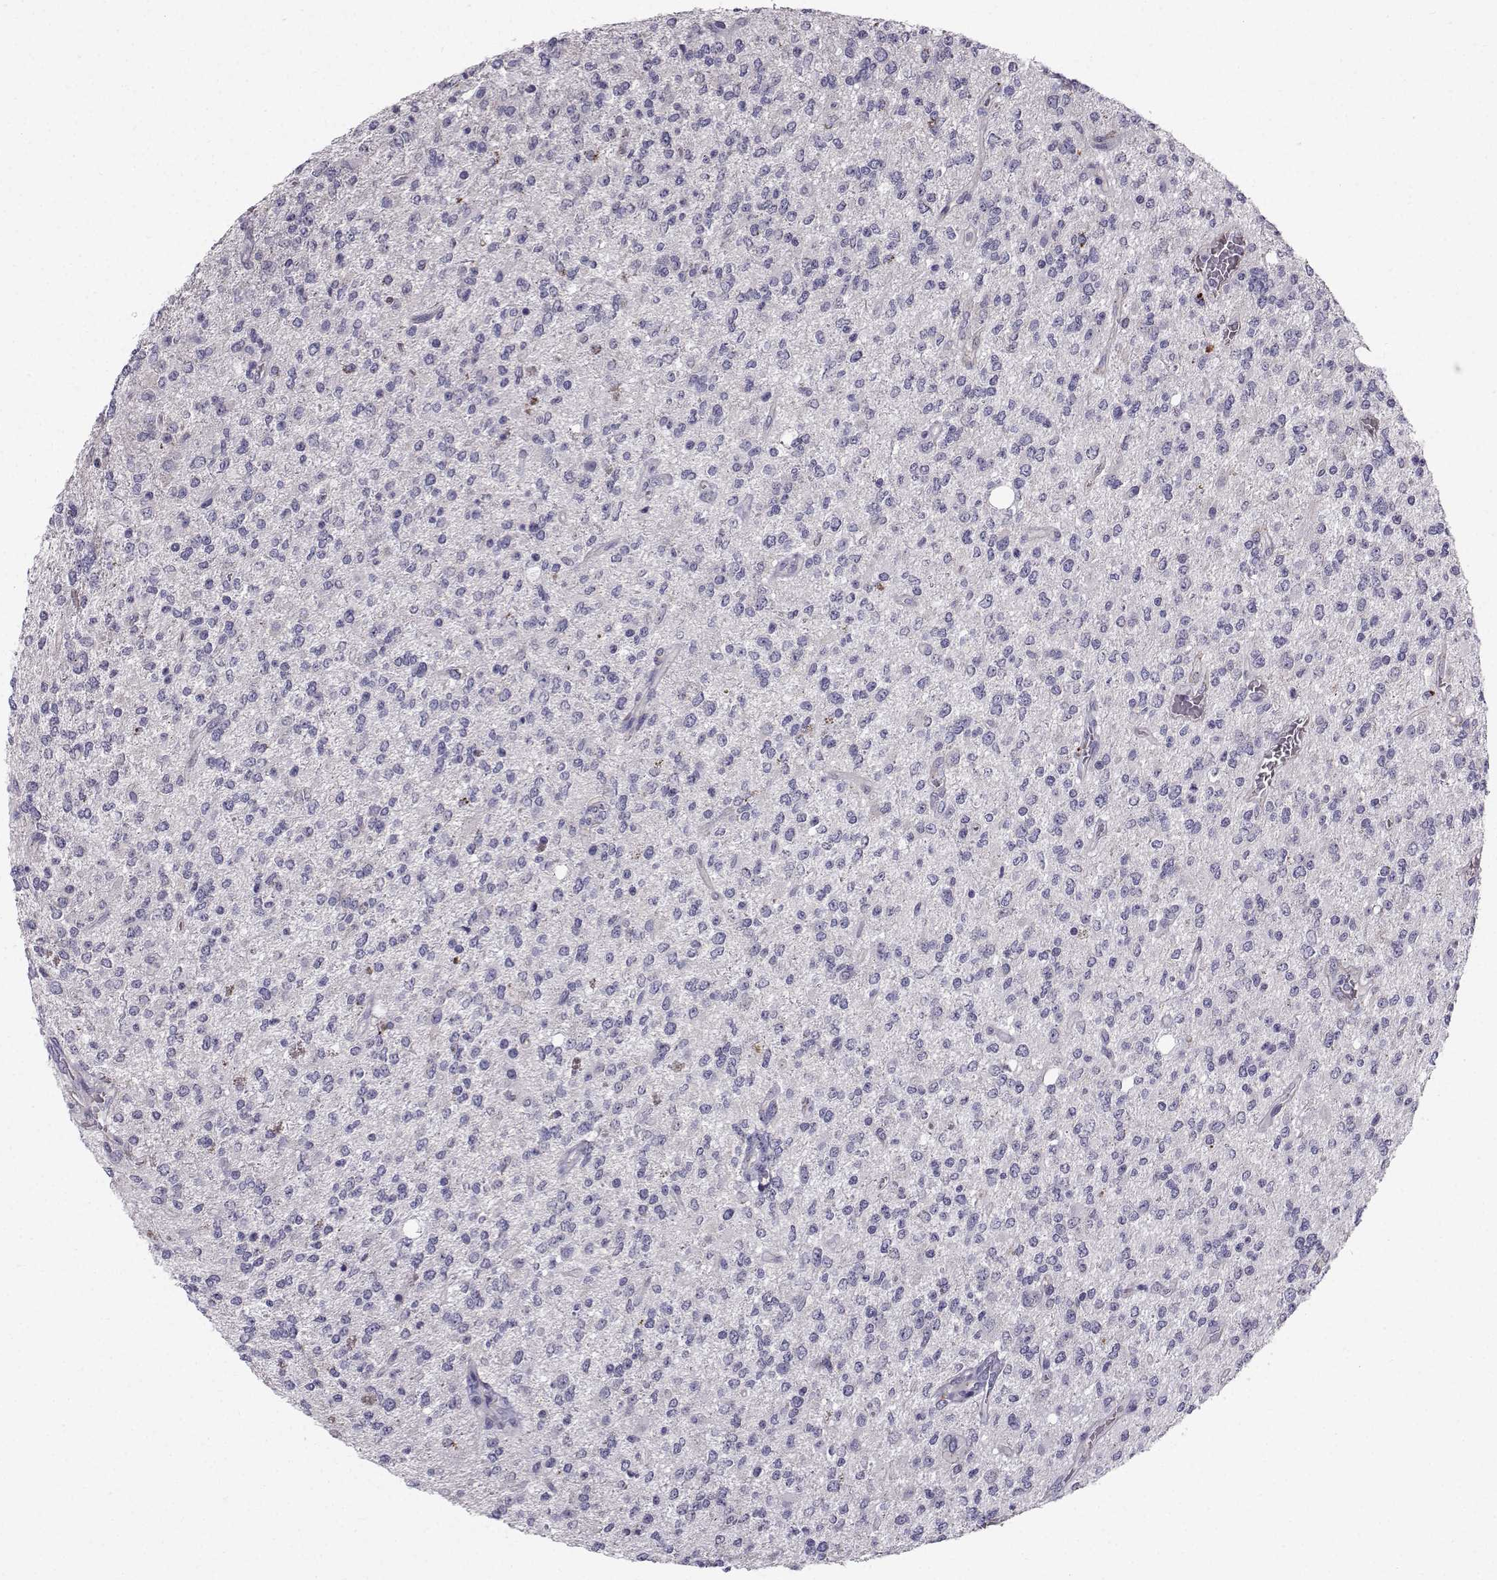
{"staining": {"intensity": "negative", "quantity": "none", "location": "none"}, "tissue": "glioma", "cell_type": "Tumor cells", "image_type": "cancer", "snomed": [{"axis": "morphology", "description": "Glioma, malignant, Low grade"}, {"axis": "topography", "description": "Brain"}], "caption": "An image of human low-grade glioma (malignant) is negative for staining in tumor cells. (Immunohistochemistry, brightfield microscopy, high magnification).", "gene": "CALCR", "patient": {"sex": "male", "age": 67}}